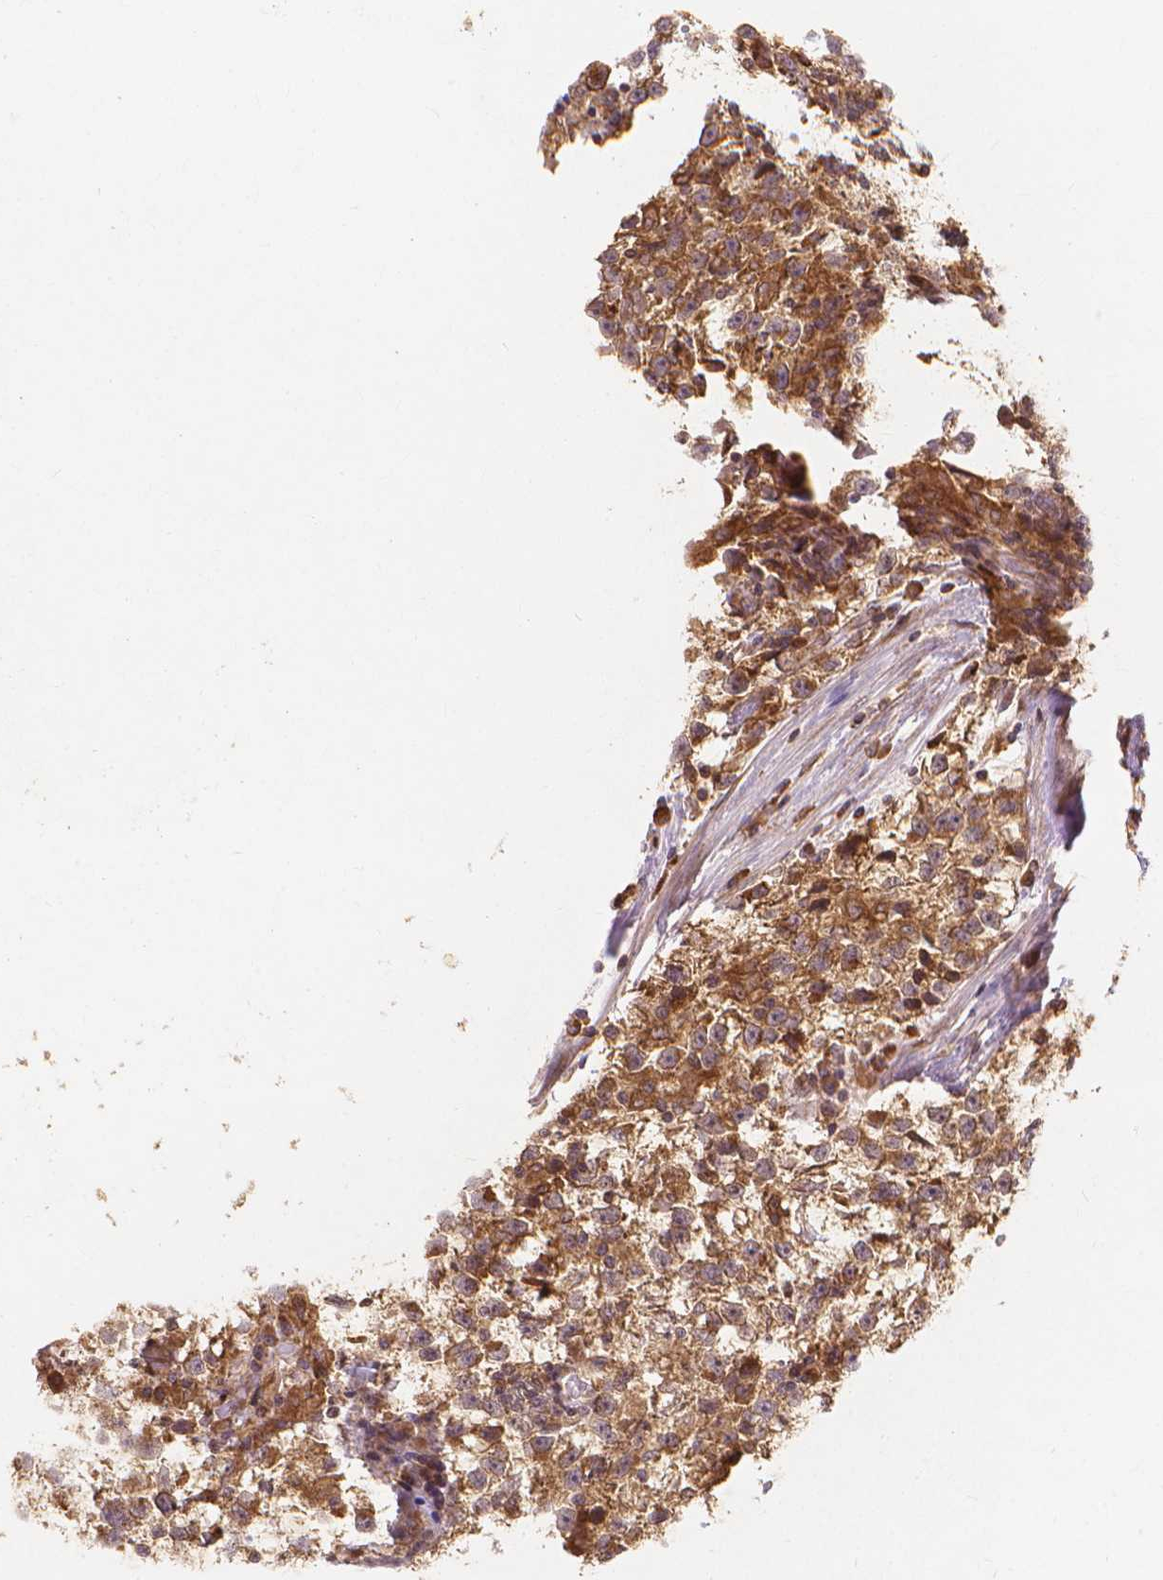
{"staining": {"intensity": "moderate", "quantity": ">75%", "location": "cytoplasmic/membranous"}, "tissue": "testis cancer", "cell_type": "Tumor cells", "image_type": "cancer", "snomed": [{"axis": "morphology", "description": "Seminoma, NOS"}, {"axis": "topography", "description": "Testis"}], "caption": "This image reveals immunohistochemistry staining of testis cancer (seminoma), with medium moderate cytoplasmic/membranous positivity in approximately >75% of tumor cells.", "gene": "TAB2", "patient": {"sex": "male", "age": 31}}